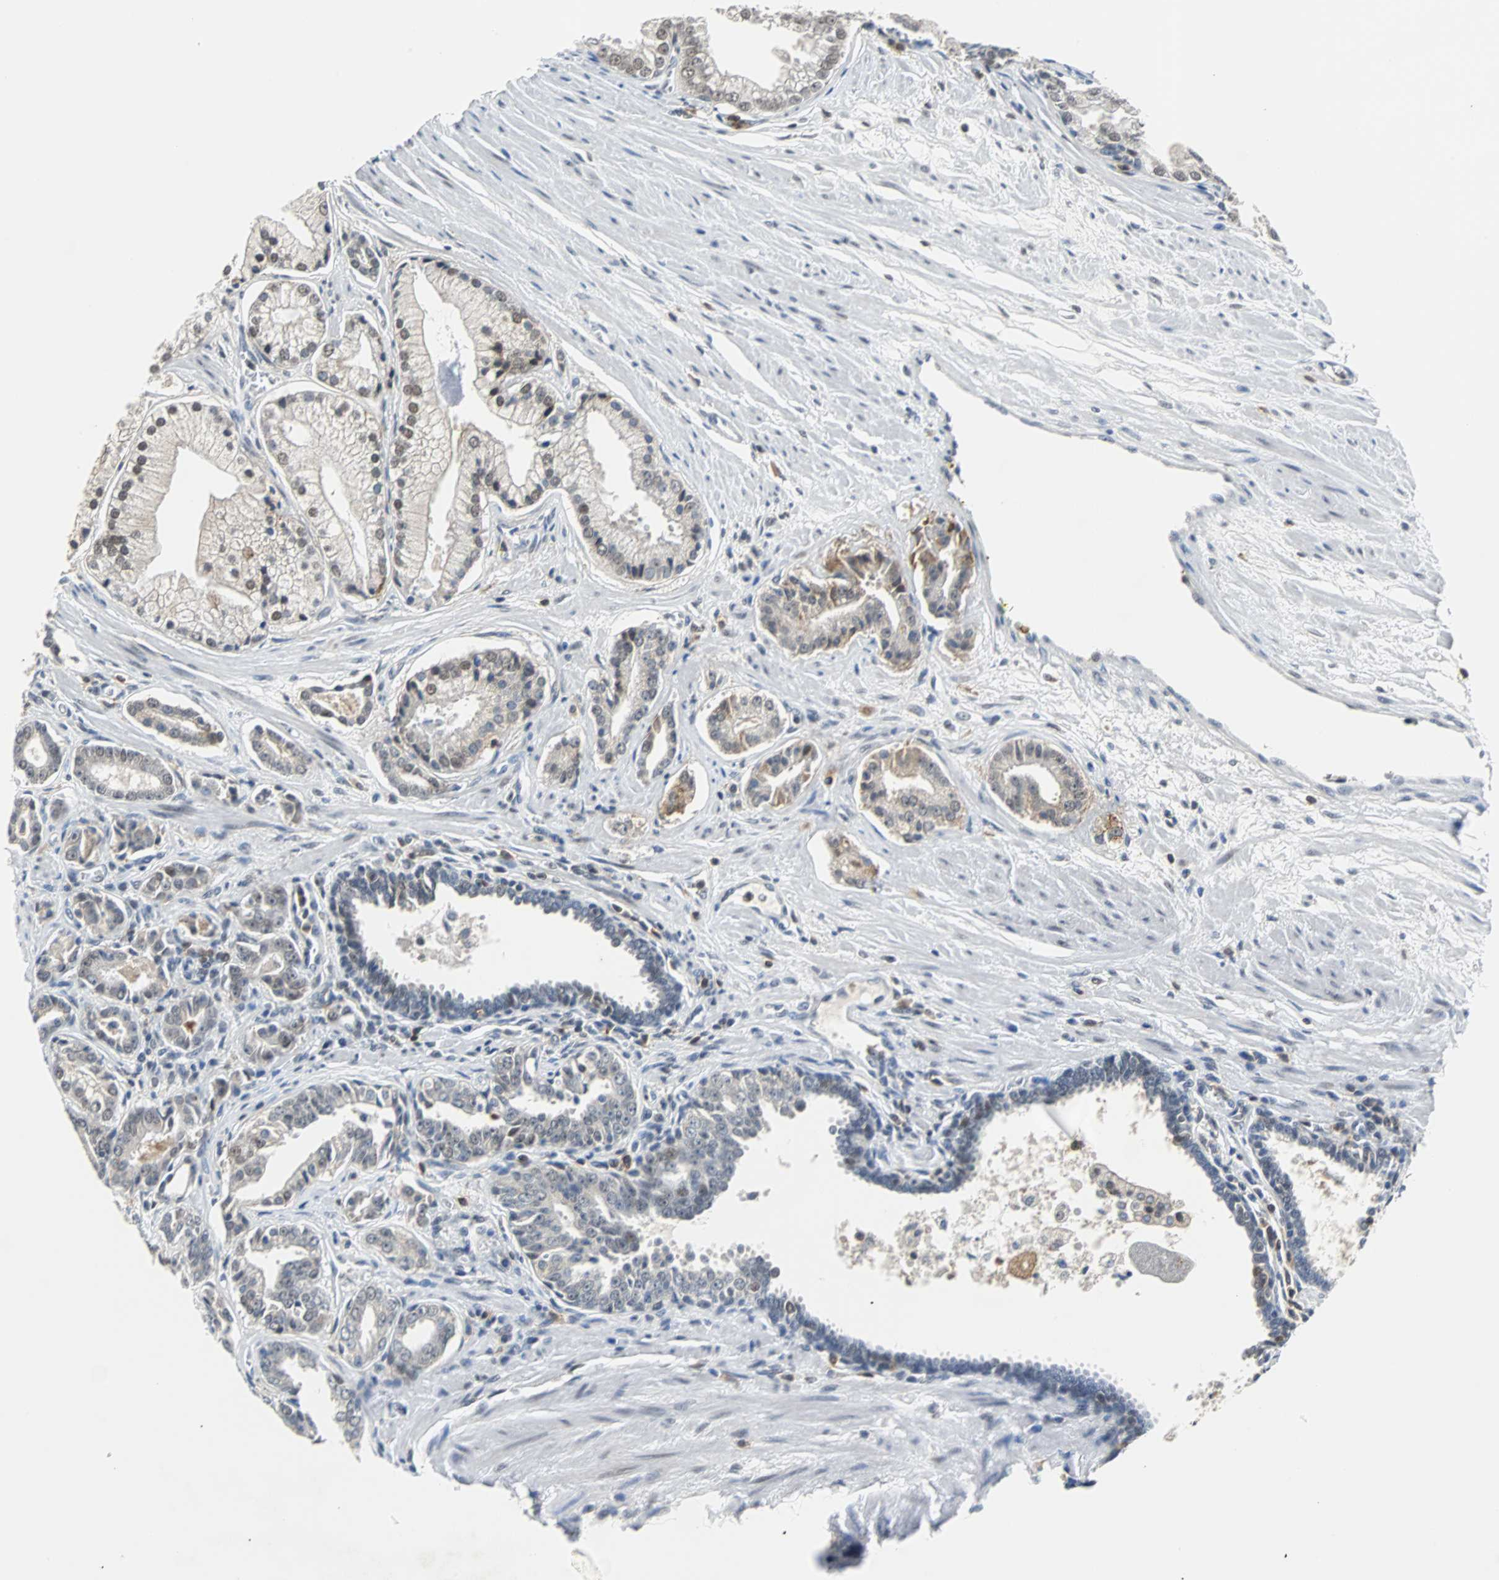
{"staining": {"intensity": "weak", "quantity": "25%-75%", "location": "cytoplasmic/membranous,nuclear"}, "tissue": "prostate cancer", "cell_type": "Tumor cells", "image_type": "cancer", "snomed": [{"axis": "morphology", "description": "Adenocarcinoma, High grade"}, {"axis": "topography", "description": "Prostate"}], "caption": "DAB immunohistochemical staining of prostate cancer shows weak cytoplasmic/membranous and nuclear protein expression in approximately 25%-75% of tumor cells.", "gene": "SIRT1", "patient": {"sex": "male", "age": 67}}